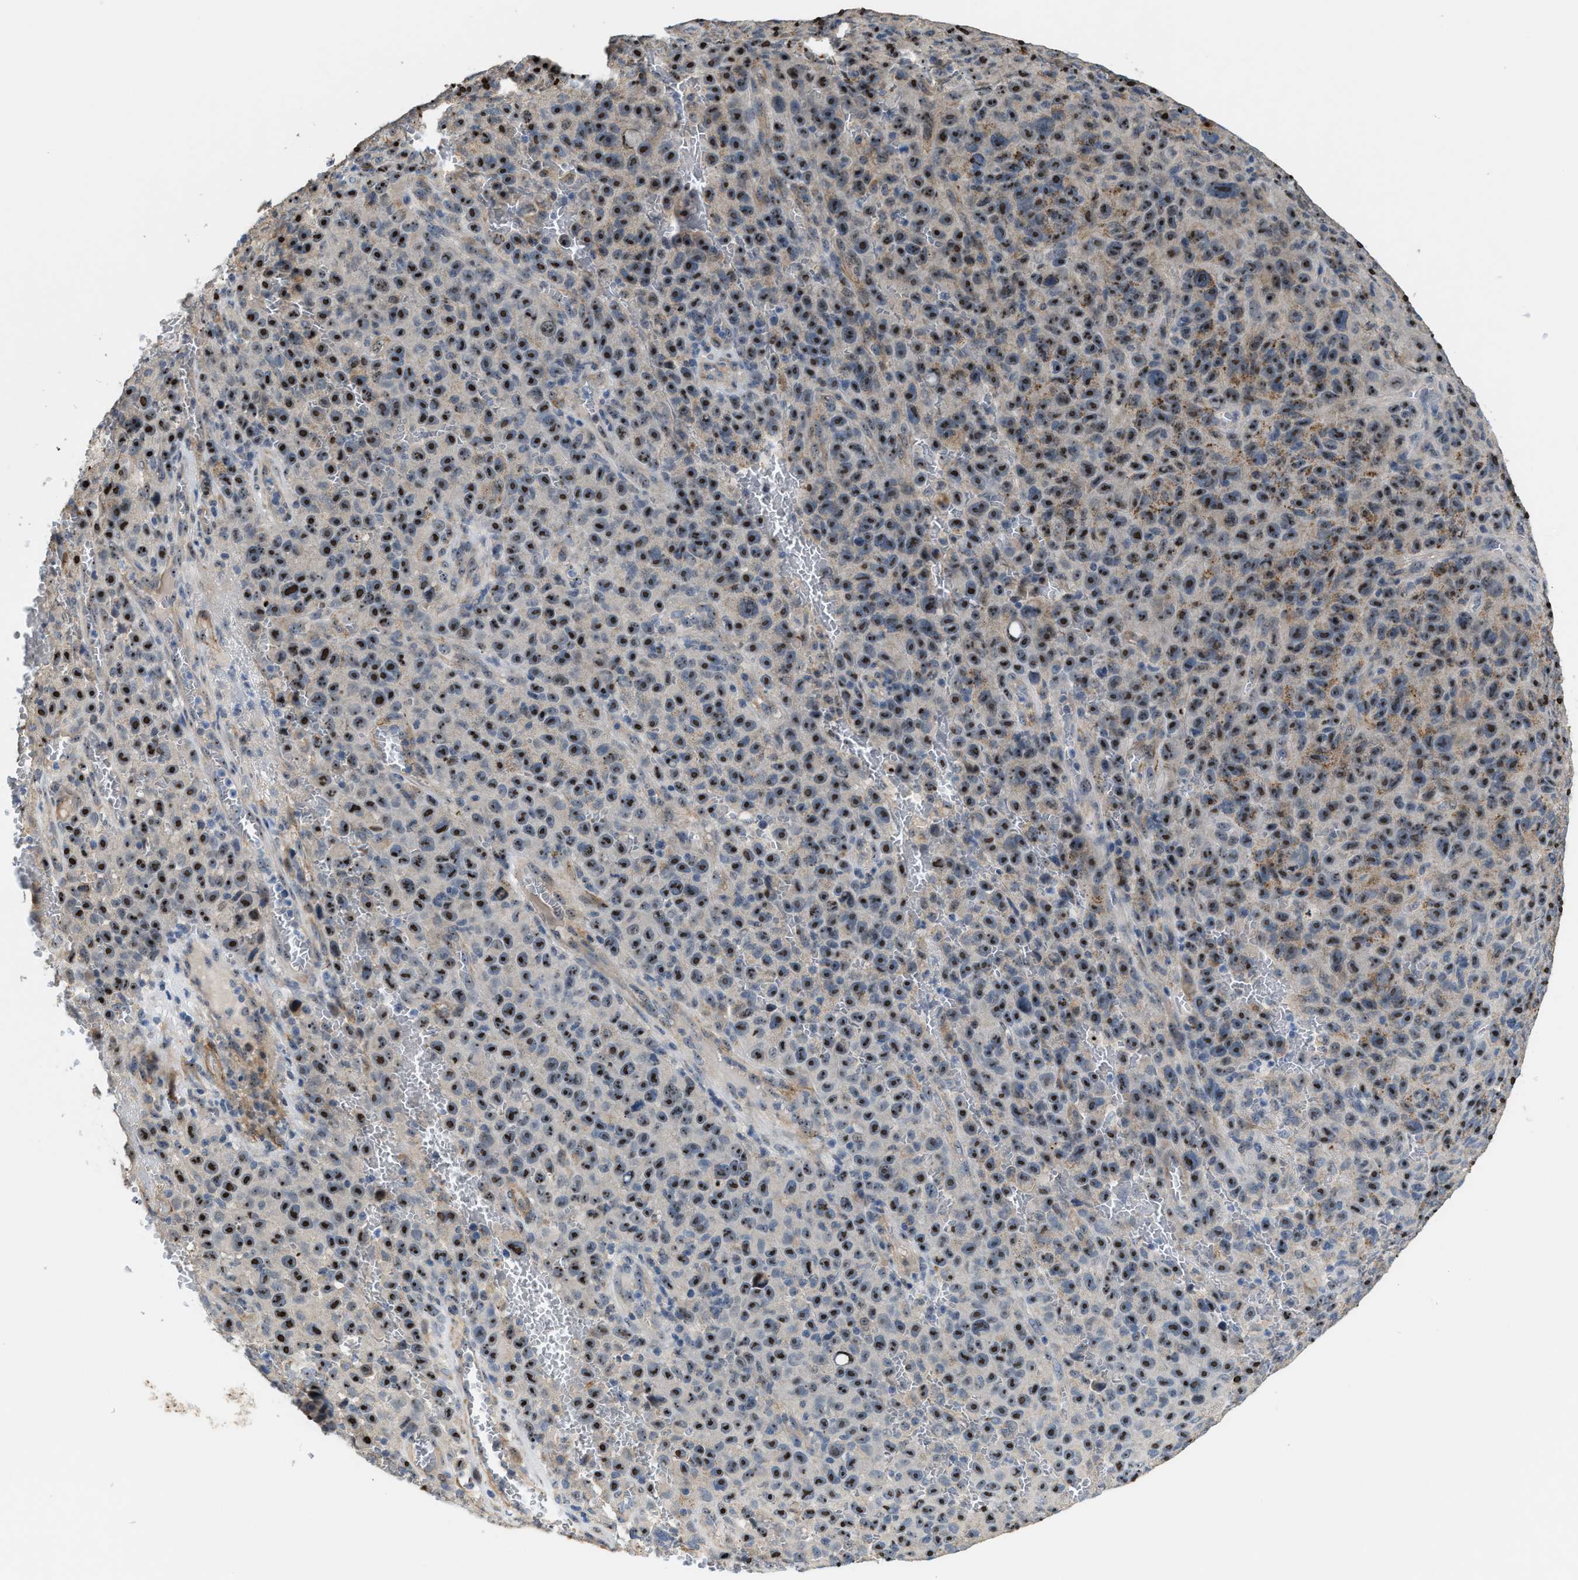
{"staining": {"intensity": "strong", "quantity": ">75%", "location": "nuclear"}, "tissue": "melanoma", "cell_type": "Tumor cells", "image_type": "cancer", "snomed": [{"axis": "morphology", "description": "Malignant melanoma, NOS"}, {"axis": "topography", "description": "Skin"}], "caption": "Human malignant melanoma stained with a protein marker exhibits strong staining in tumor cells.", "gene": "ZNF783", "patient": {"sex": "female", "age": 82}}